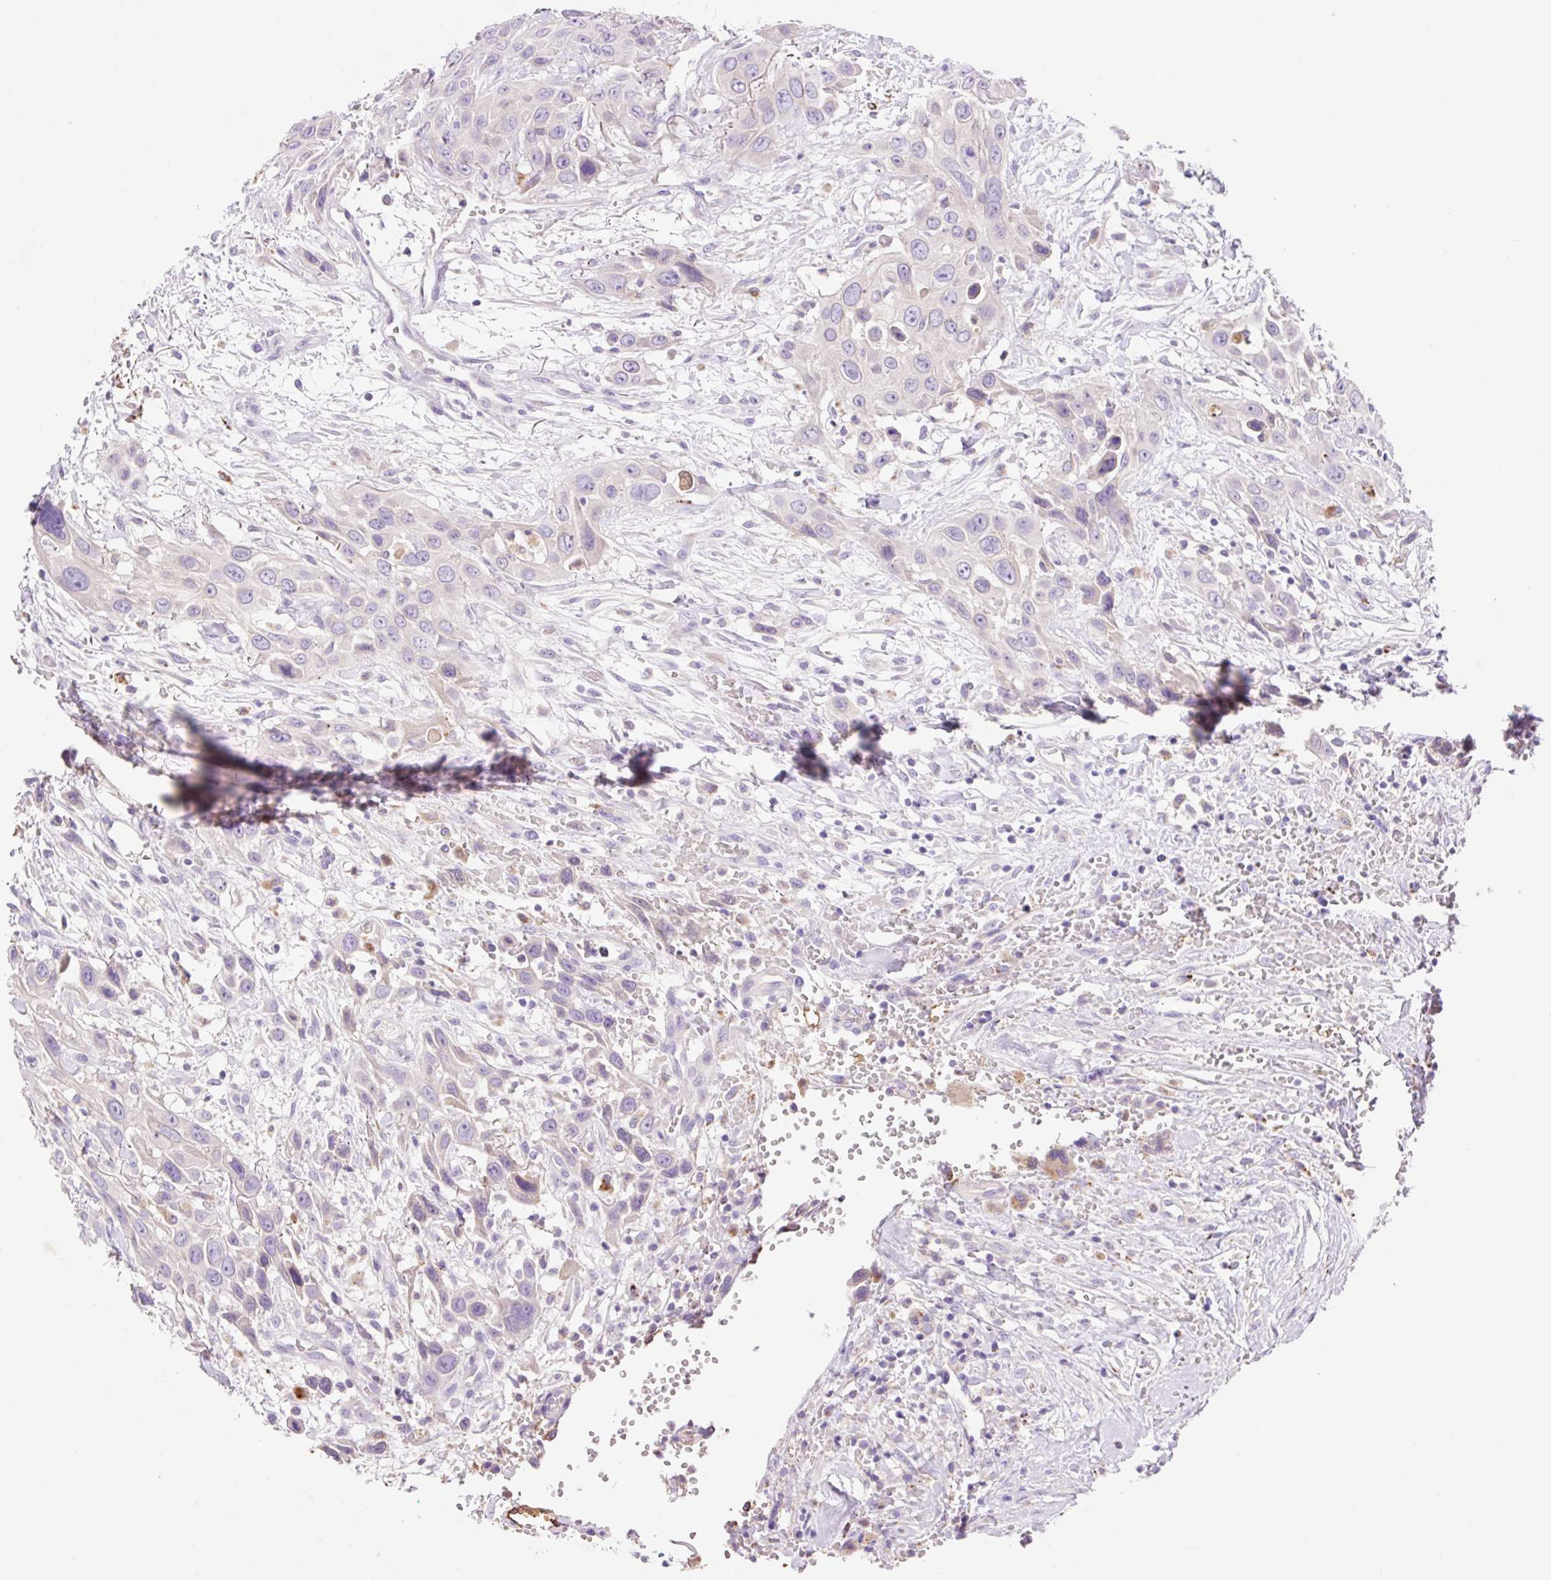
{"staining": {"intensity": "negative", "quantity": "none", "location": "none"}, "tissue": "head and neck cancer", "cell_type": "Tumor cells", "image_type": "cancer", "snomed": [{"axis": "morphology", "description": "Squamous cell carcinoma, NOS"}, {"axis": "topography", "description": "Head-Neck"}], "caption": "High magnification brightfield microscopy of head and neck cancer stained with DAB (3,3'-diaminobenzidine) (brown) and counterstained with hematoxylin (blue): tumor cells show no significant expression.", "gene": "HEXA", "patient": {"sex": "male", "age": 81}}